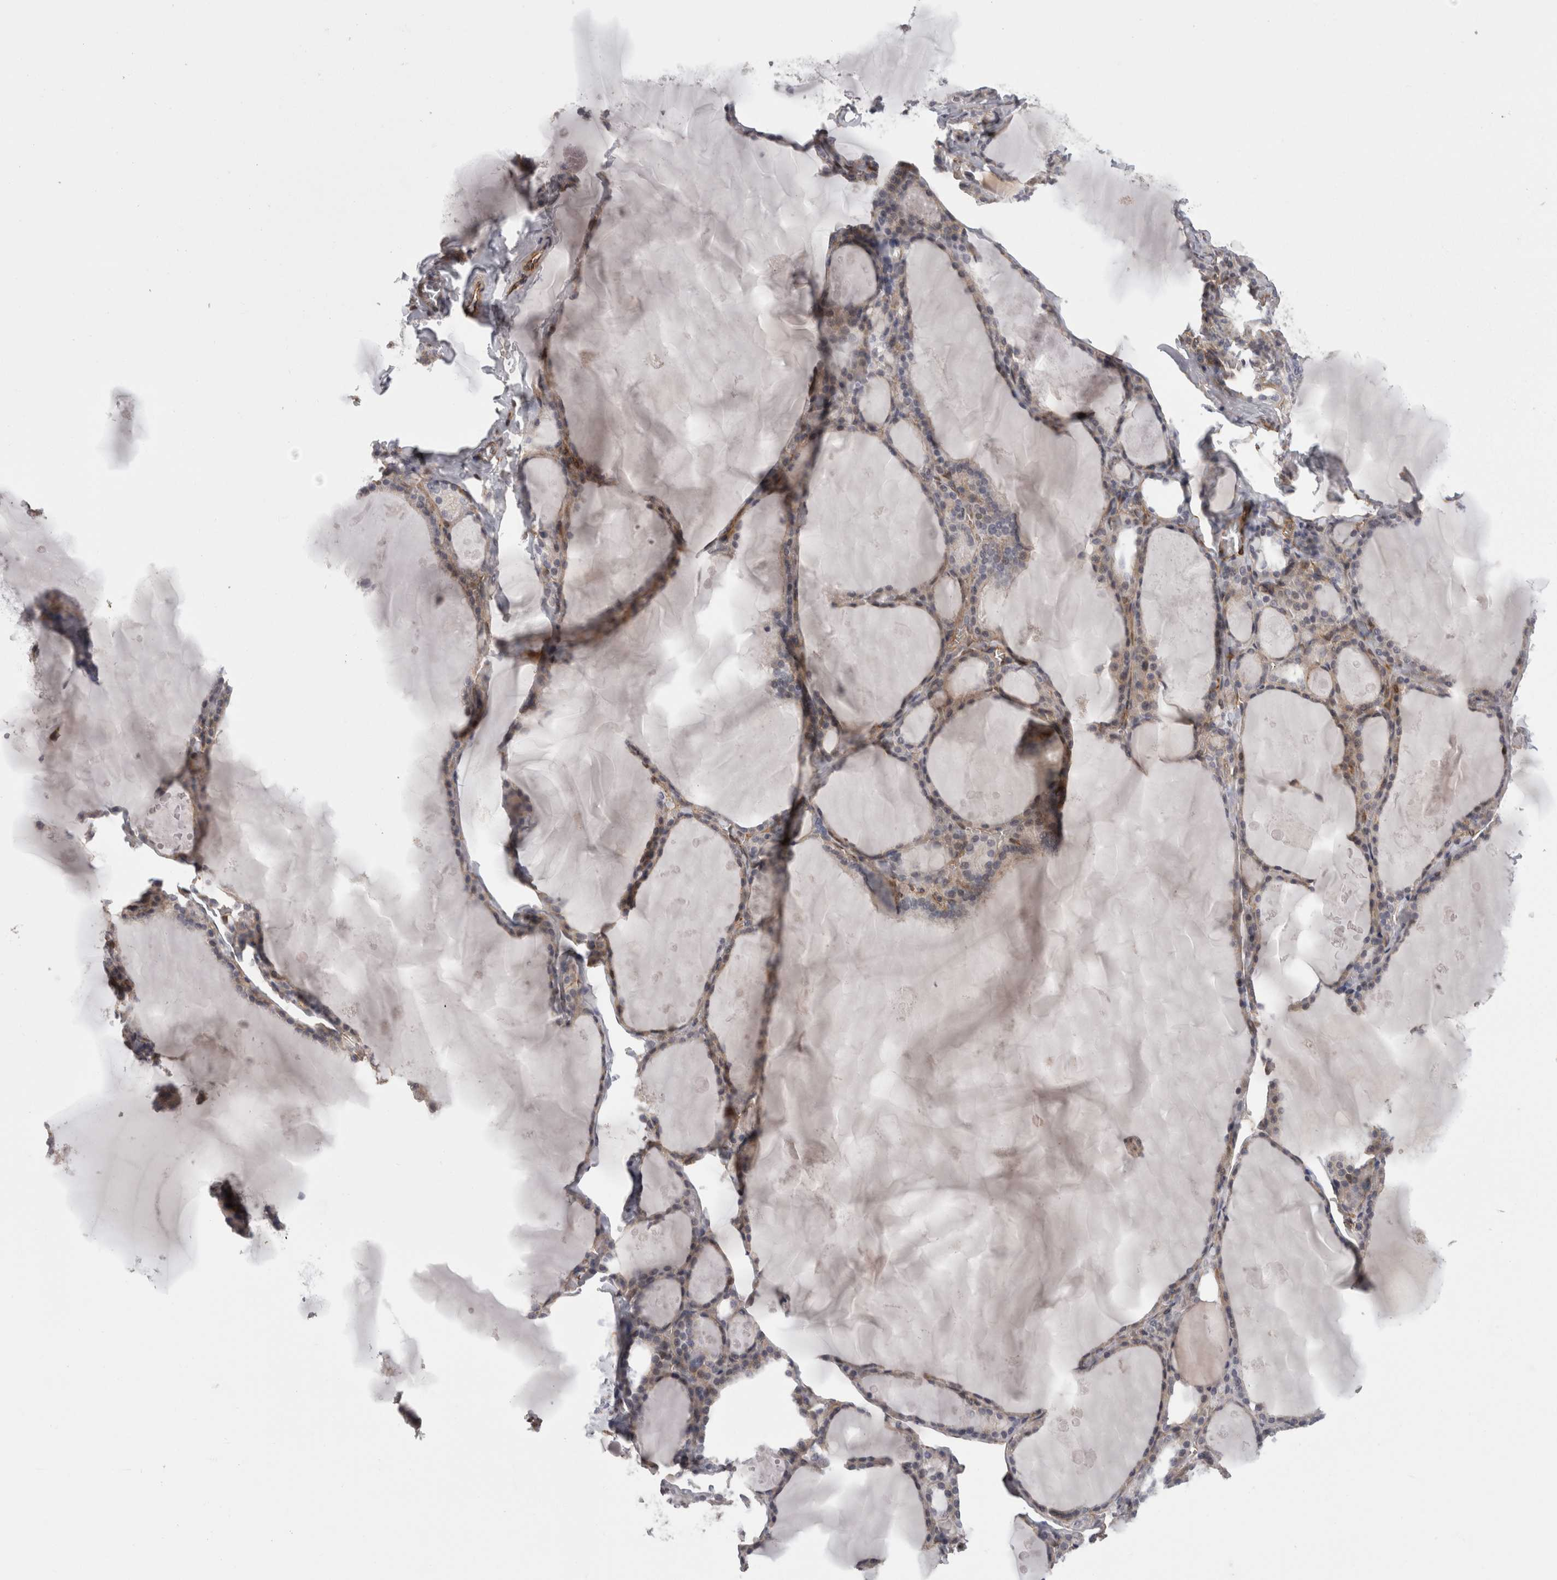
{"staining": {"intensity": "weak", "quantity": "<25%", "location": "cytoplasmic/membranous"}, "tissue": "thyroid gland", "cell_type": "Glandular cells", "image_type": "normal", "snomed": [{"axis": "morphology", "description": "Normal tissue, NOS"}, {"axis": "topography", "description": "Thyroid gland"}], "caption": "Micrograph shows no significant protein positivity in glandular cells of unremarkable thyroid gland.", "gene": "RMDN1", "patient": {"sex": "male", "age": 56}}